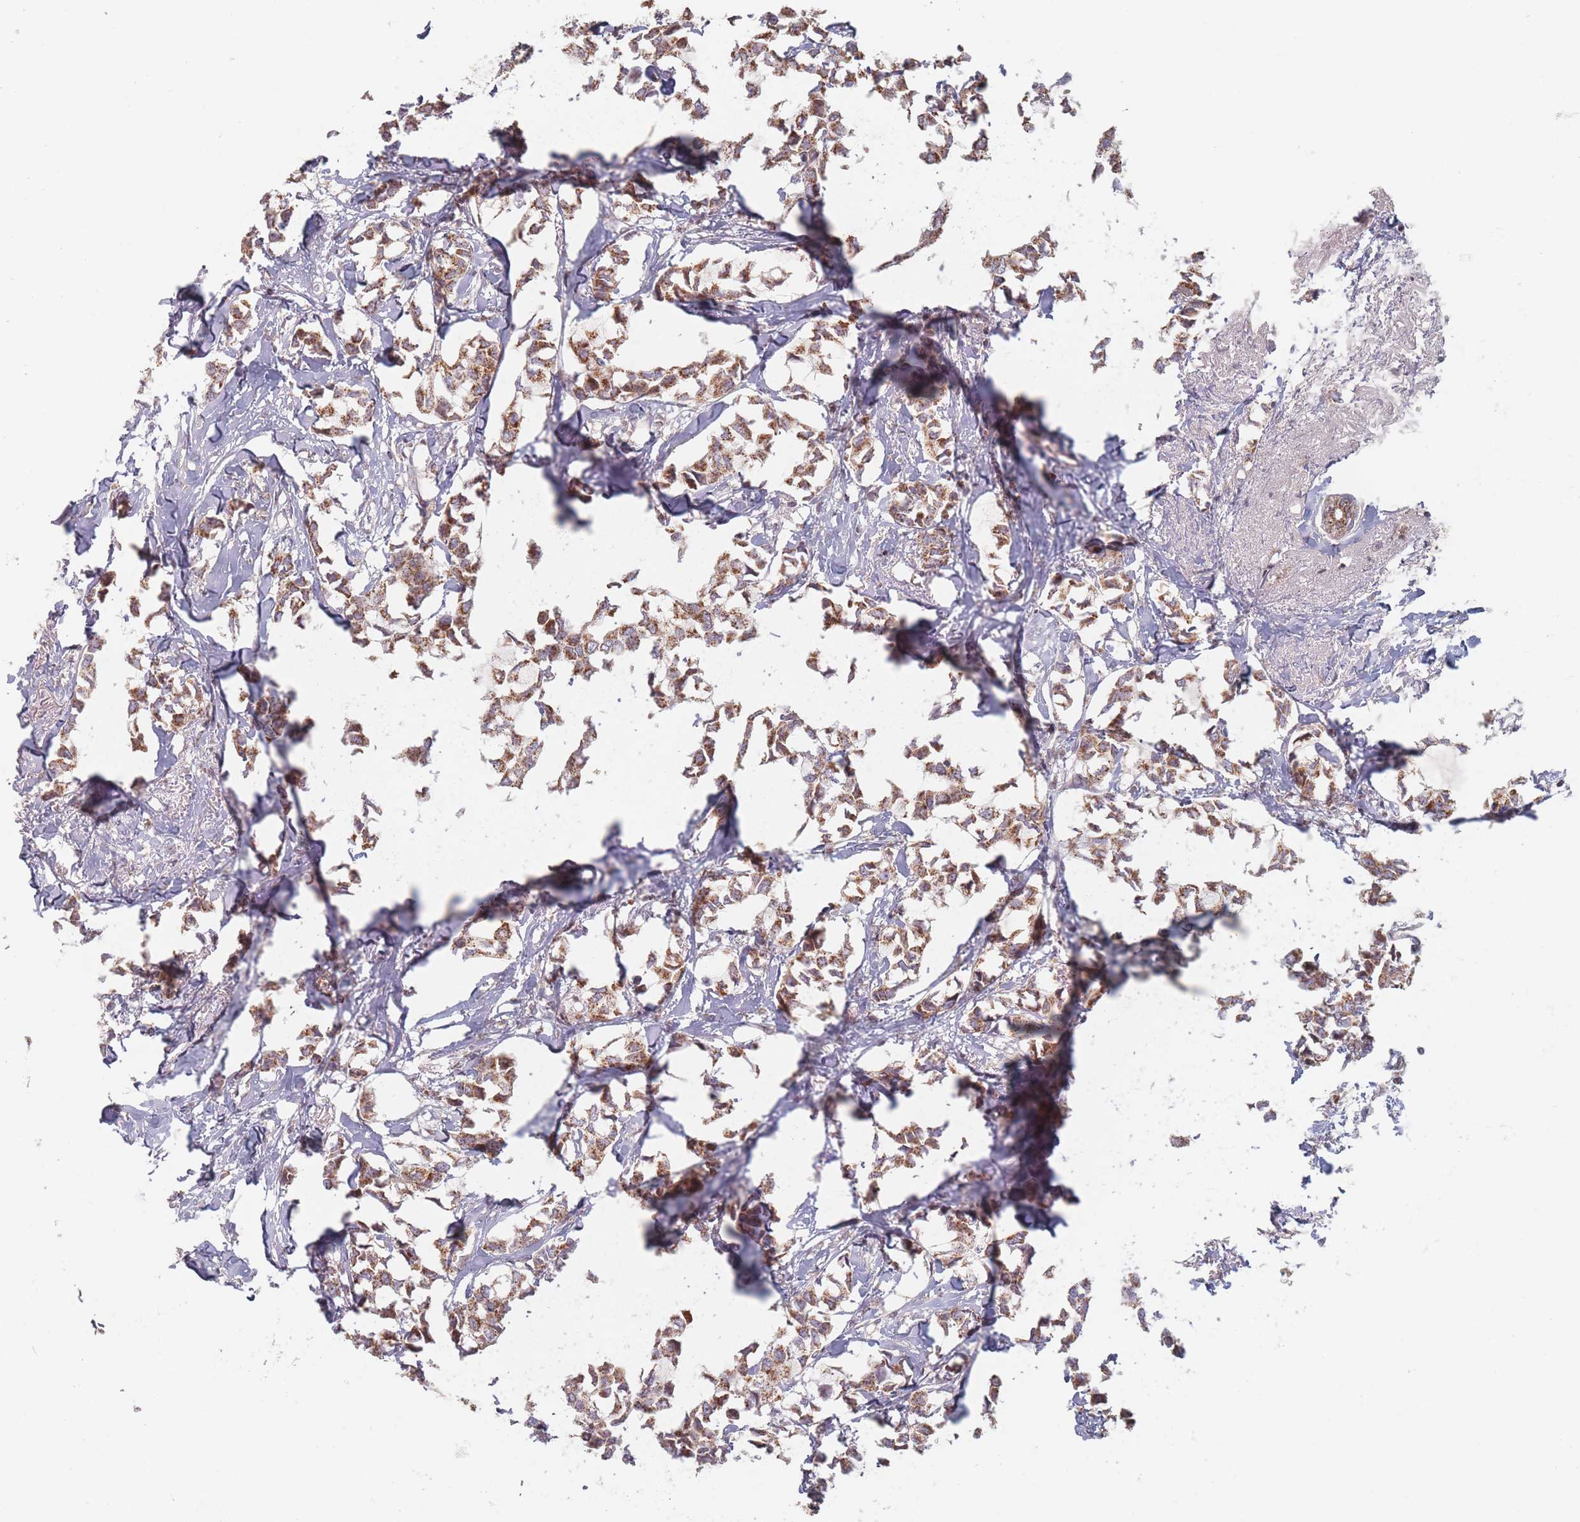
{"staining": {"intensity": "moderate", "quantity": ">75%", "location": "cytoplasmic/membranous"}, "tissue": "breast cancer", "cell_type": "Tumor cells", "image_type": "cancer", "snomed": [{"axis": "morphology", "description": "Duct carcinoma"}, {"axis": "topography", "description": "Breast"}], "caption": "Approximately >75% of tumor cells in human intraductal carcinoma (breast) show moderate cytoplasmic/membranous protein expression as visualized by brown immunohistochemical staining.", "gene": "OR2M4", "patient": {"sex": "female", "age": 73}}